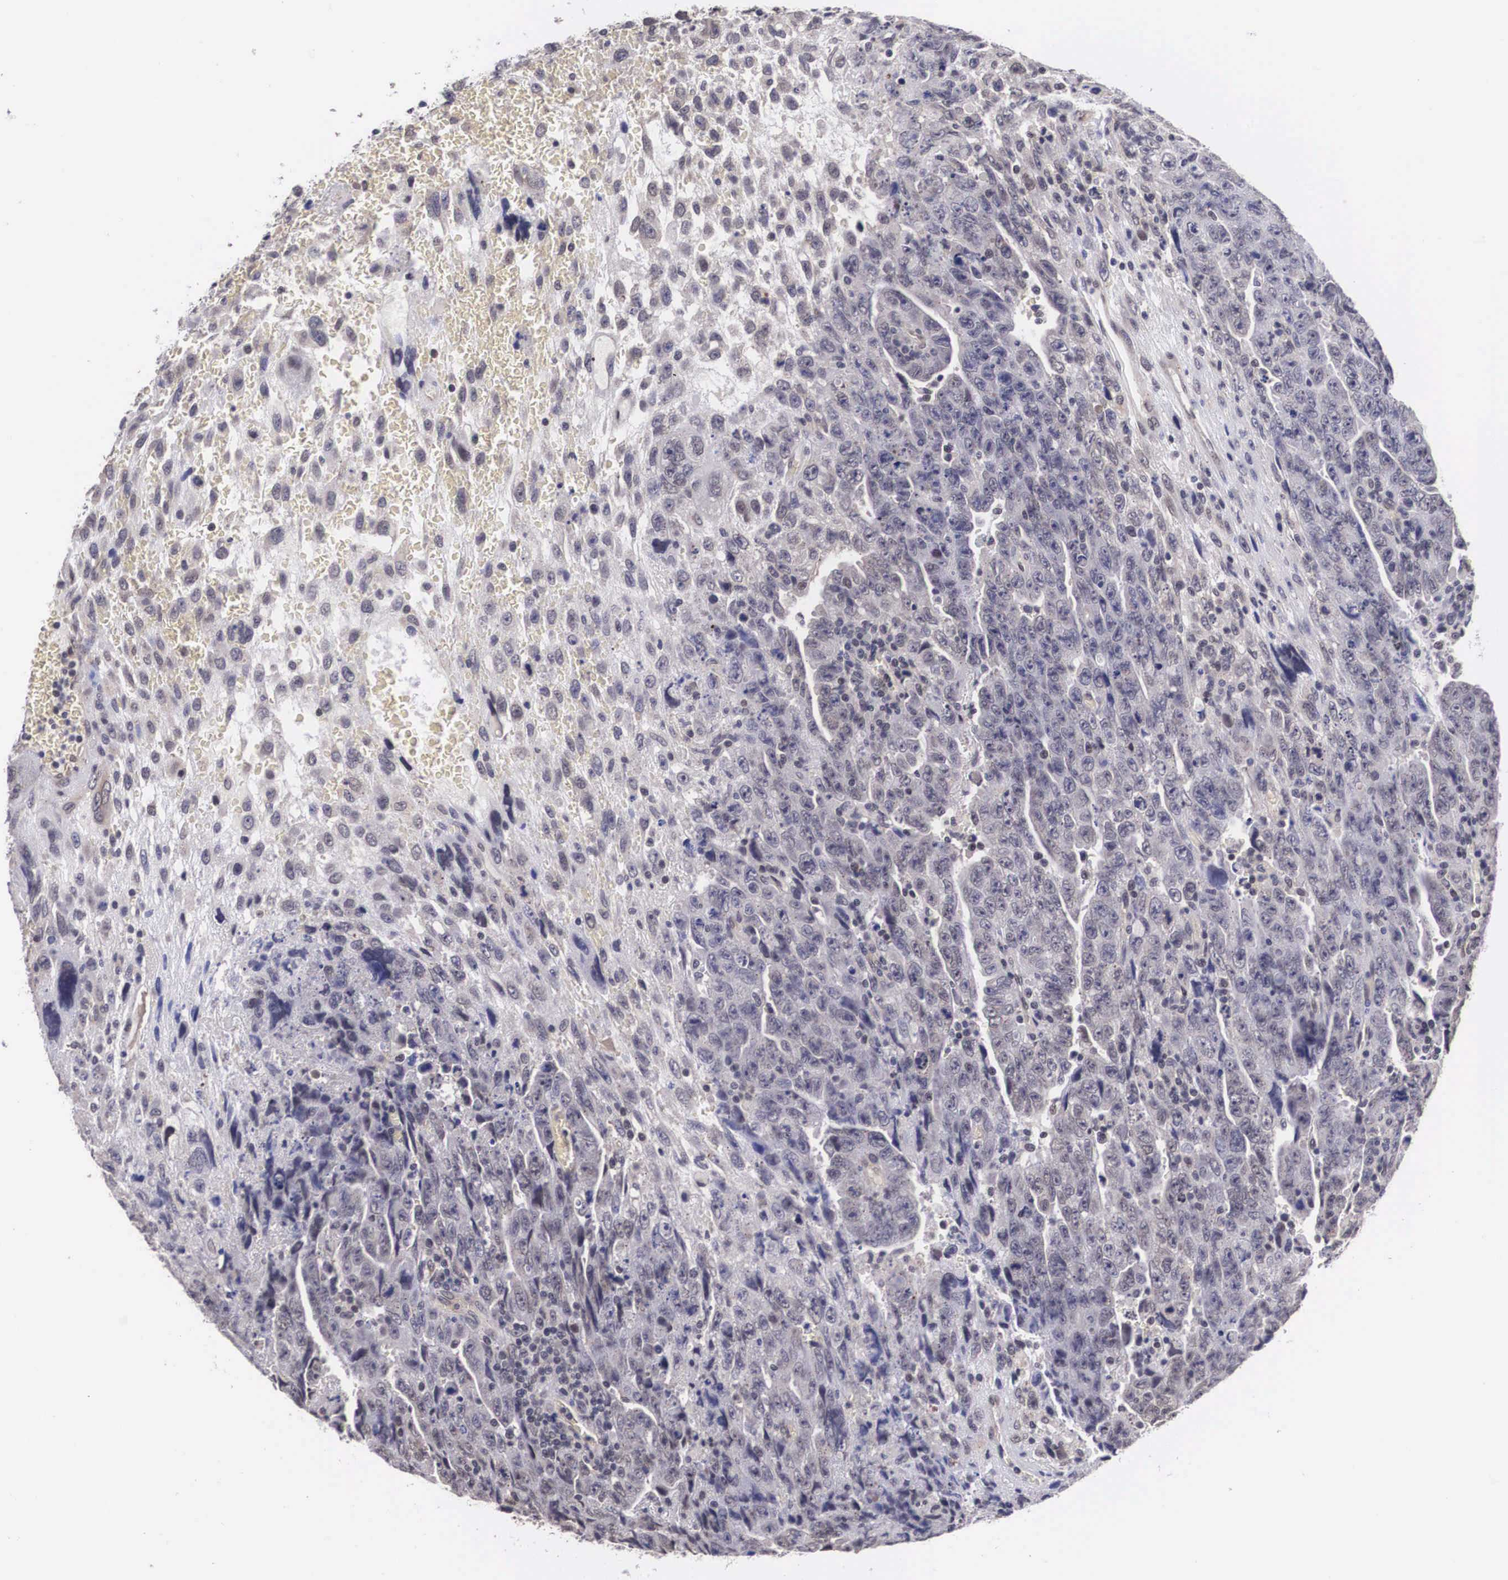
{"staining": {"intensity": "negative", "quantity": "none", "location": "none"}, "tissue": "testis cancer", "cell_type": "Tumor cells", "image_type": "cancer", "snomed": [{"axis": "morphology", "description": "Carcinoma, Embryonal, NOS"}, {"axis": "topography", "description": "Testis"}], "caption": "Immunohistochemistry (IHC) of human embryonal carcinoma (testis) shows no staining in tumor cells. Brightfield microscopy of immunohistochemistry (IHC) stained with DAB (3,3'-diaminobenzidine) (brown) and hematoxylin (blue), captured at high magnification.", "gene": "OTX2", "patient": {"sex": "male", "age": 28}}